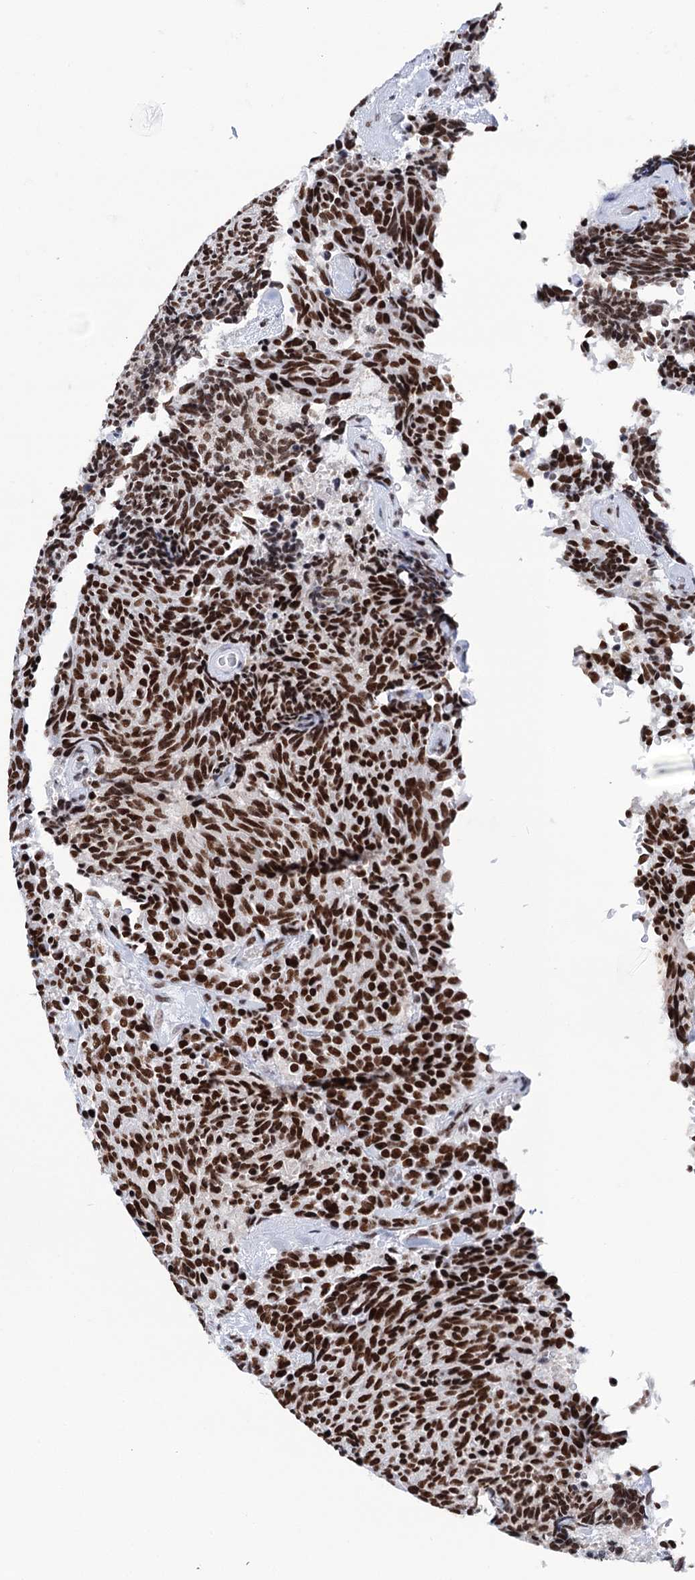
{"staining": {"intensity": "strong", "quantity": ">75%", "location": "nuclear"}, "tissue": "carcinoid", "cell_type": "Tumor cells", "image_type": "cancer", "snomed": [{"axis": "morphology", "description": "Carcinoid, malignant, NOS"}, {"axis": "topography", "description": "Pancreas"}], "caption": "Brown immunohistochemical staining in carcinoid (malignant) displays strong nuclear staining in about >75% of tumor cells.", "gene": "MATR3", "patient": {"sex": "female", "age": 54}}